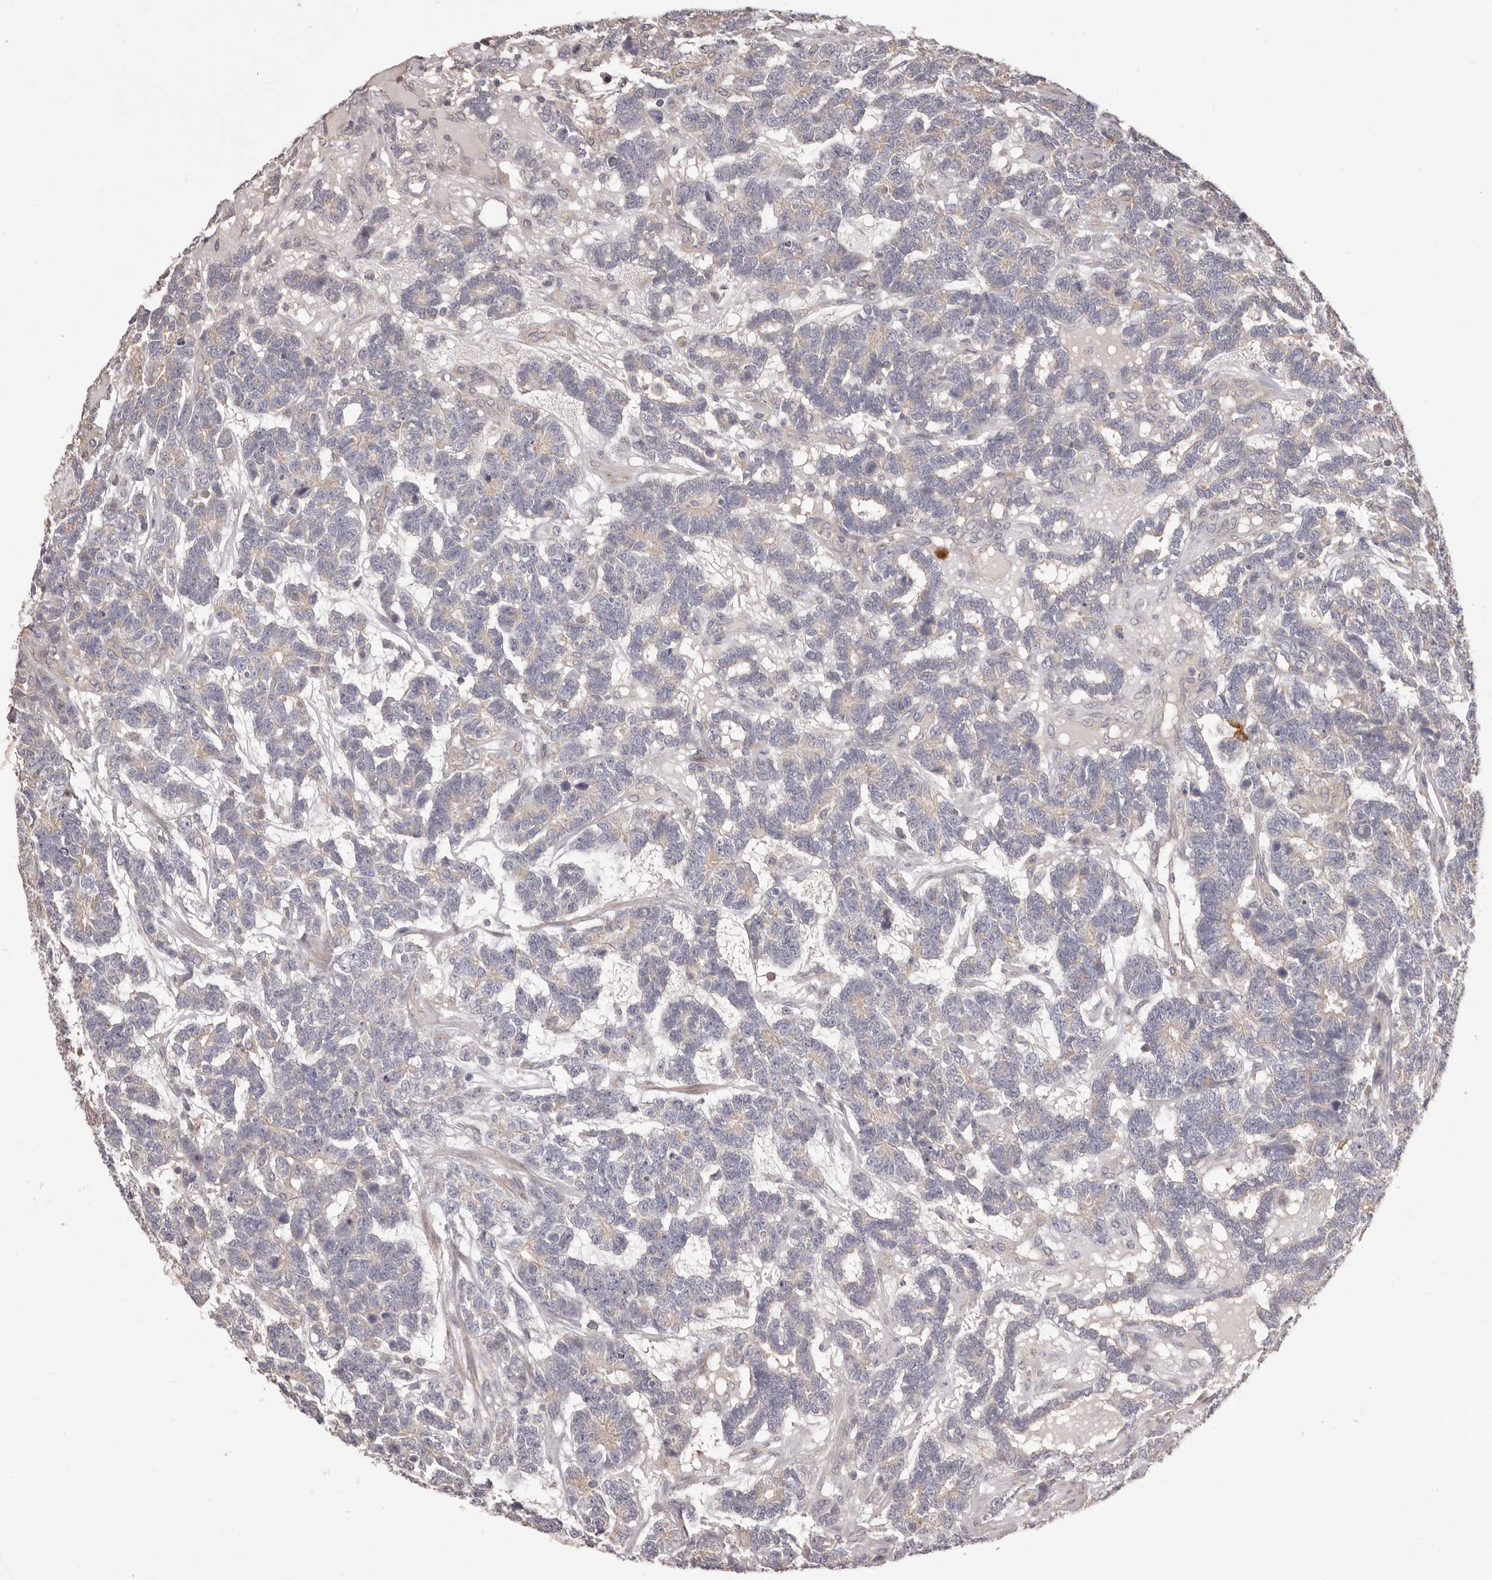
{"staining": {"intensity": "negative", "quantity": "none", "location": "none"}, "tissue": "testis cancer", "cell_type": "Tumor cells", "image_type": "cancer", "snomed": [{"axis": "morphology", "description": "Carcinoma, Embryonal, NOS"}, {"axis": "topography", "description": "Testis"}], "caption": "Protein analysis of embryonal carcinoma (testis) displays no significant positivity in tumor cells.", "gene": "HRH1", "patient": {"sex": "male", "age": 26}}